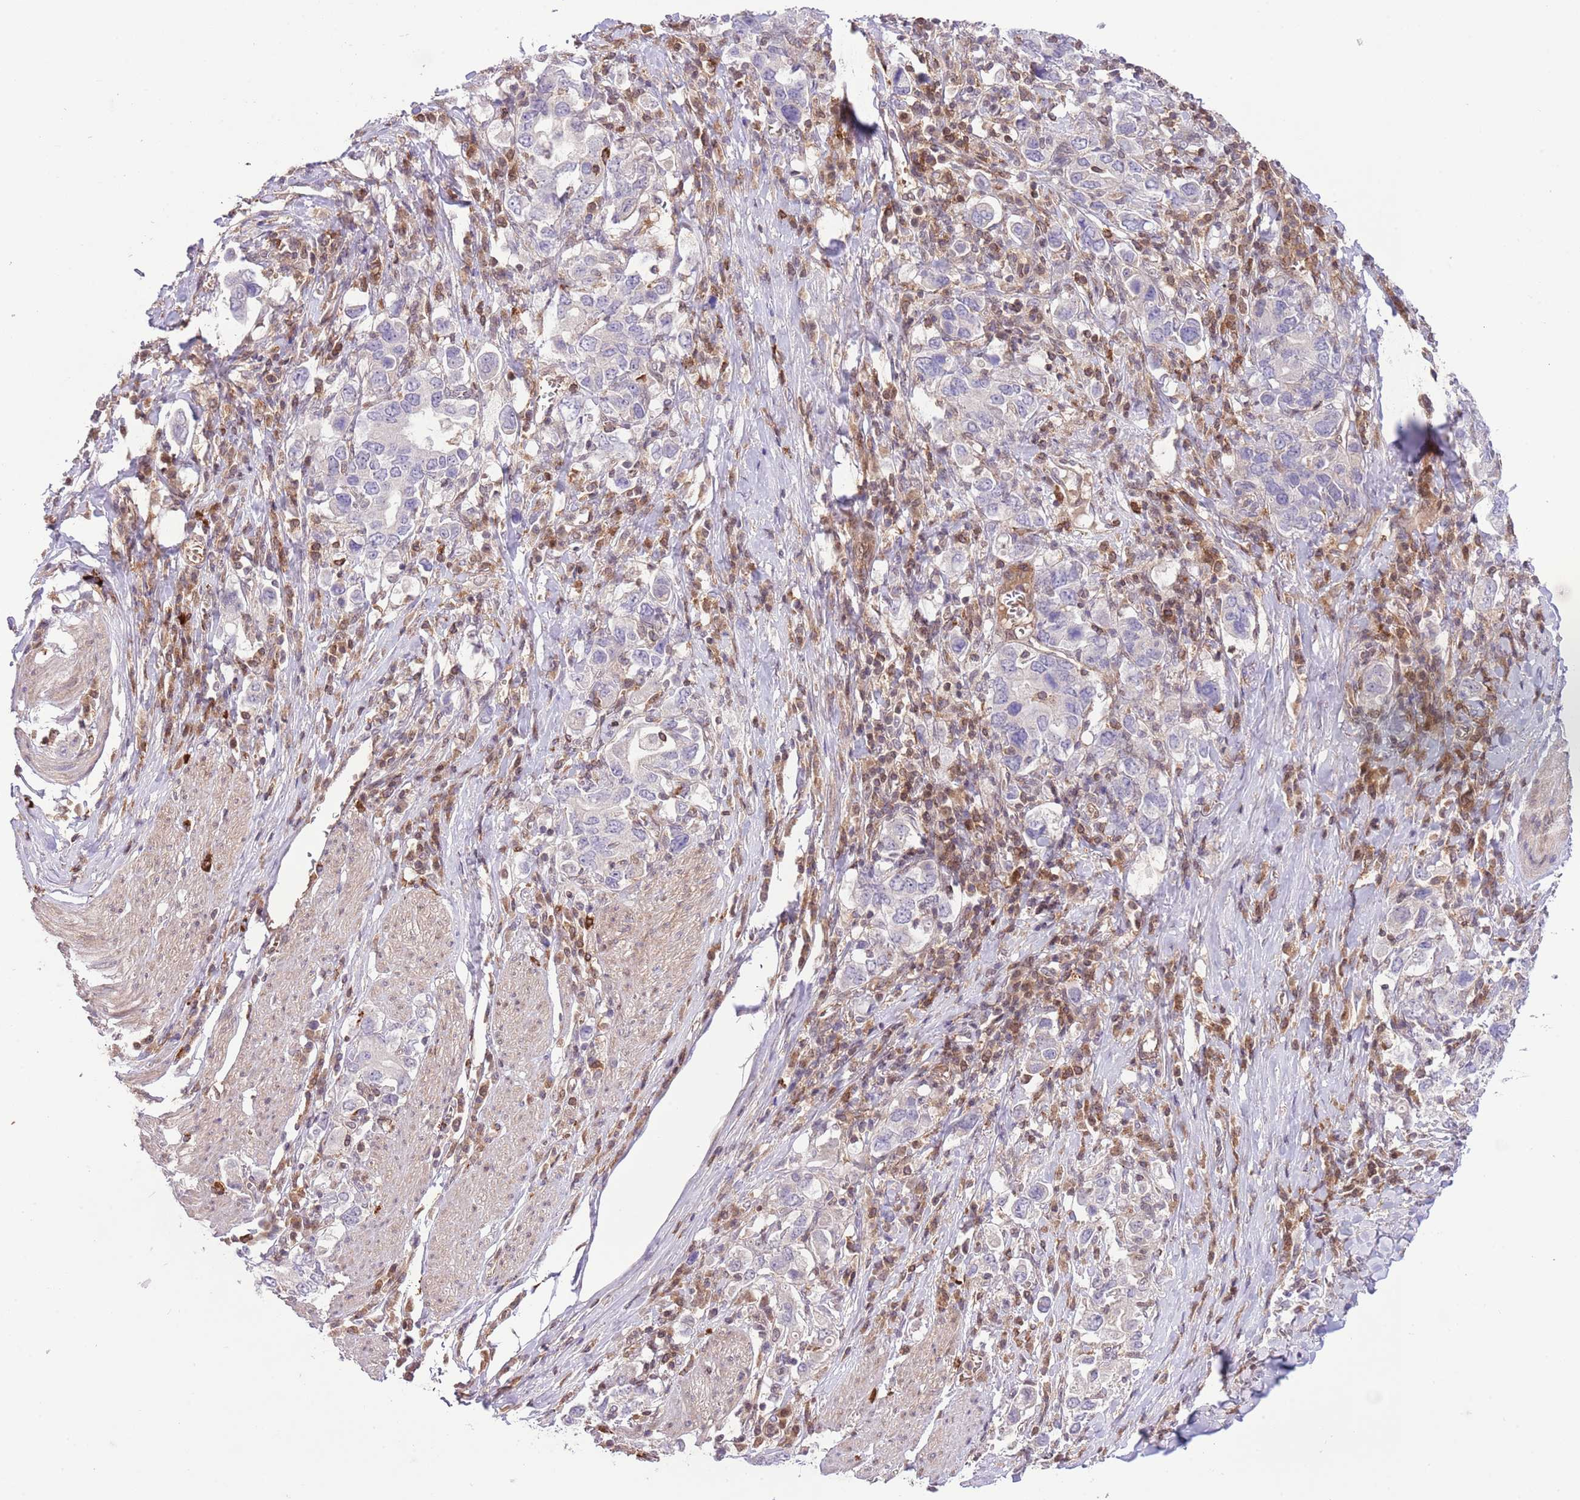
{"staining": {"intensity": "negative", "quantity": "none", "location": "none"}, "tissue": "stomach cancer", "cell_type": "Tumor cells", "image_type": "cancer", "snomed": [{"axis": "morphology", "description": "Adenocarcinoma, NOS"}, {"axis": "topography", "description": "Stomach, upper"}, {"axis": "topography", "description": "Stomach"}], "caption": "DAB immunohistochemical staining of stomach cancer (adenocarcinoma) displays no significant positivity in tumor cells. (Immunohistochemistry (ihc), brightfield microscopy, high magnification).", "gene": "HDHD2", "patient": {"sex": "male", "age": 62}}